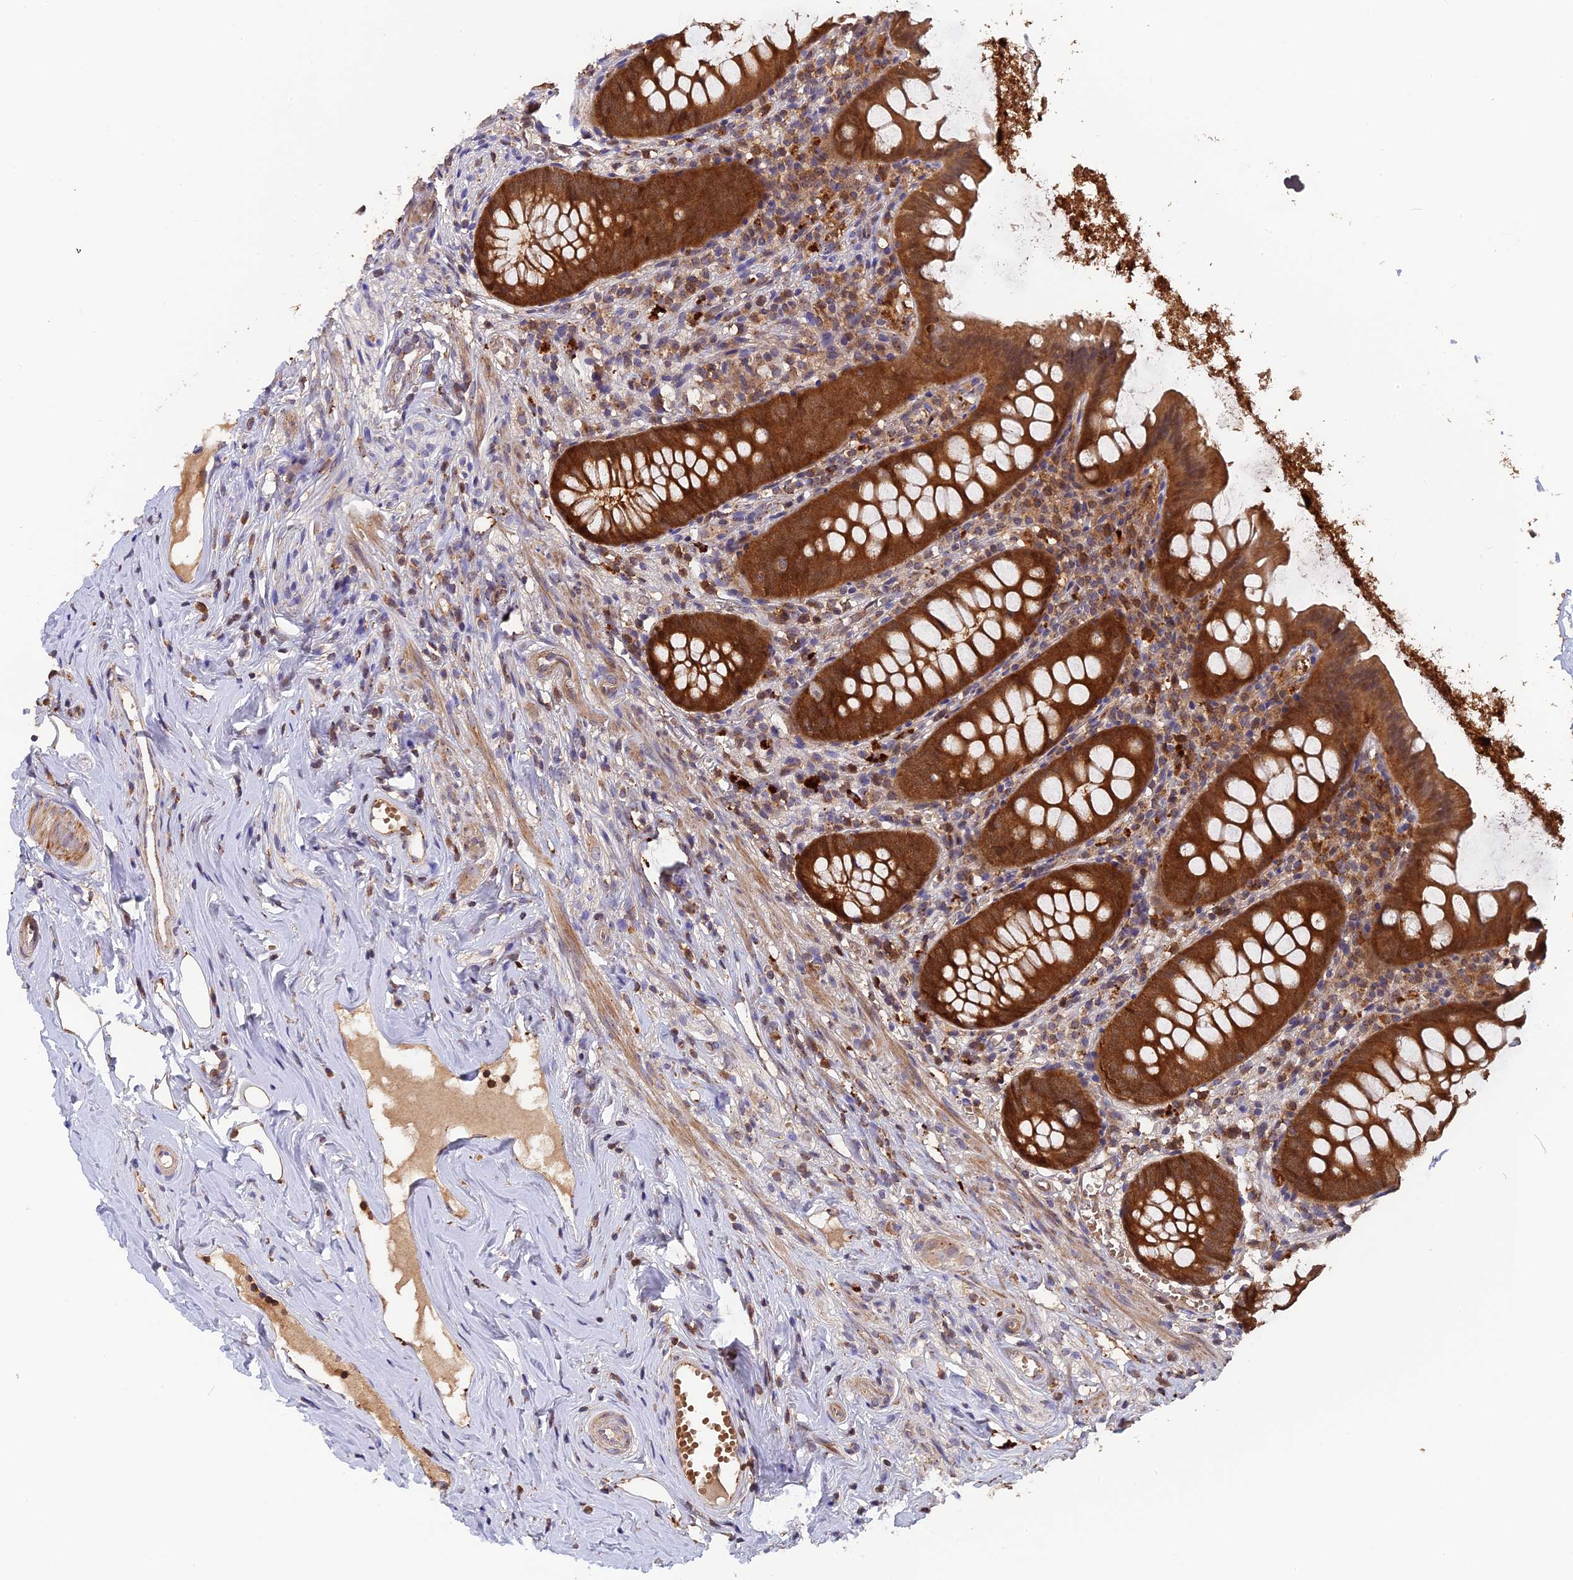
{"staining": {"intensity": "strong", "quantity": ">75%", "location": "cytoplasmic/membranous"}, "tissue": "appendix", "cell_type": "Glandular cells", "image_type": "normal", "snomed": [{"axis": "morphology", "description": "Normal tissue, NOS"}, {"axis": "topography", "description": "Appendix"}], "caption": "The histopathology image displays staining of unremarkable appendix, revealing strong cytoplasmic/membranous protein positivity (brown color) within glandular cells. (Stains: DAB in brown, nuclei in blue, Microscopy: brightfield microscopy at high magnification).", "gene": "RPIA", "patient": {"sex": "female", "age": 51}}